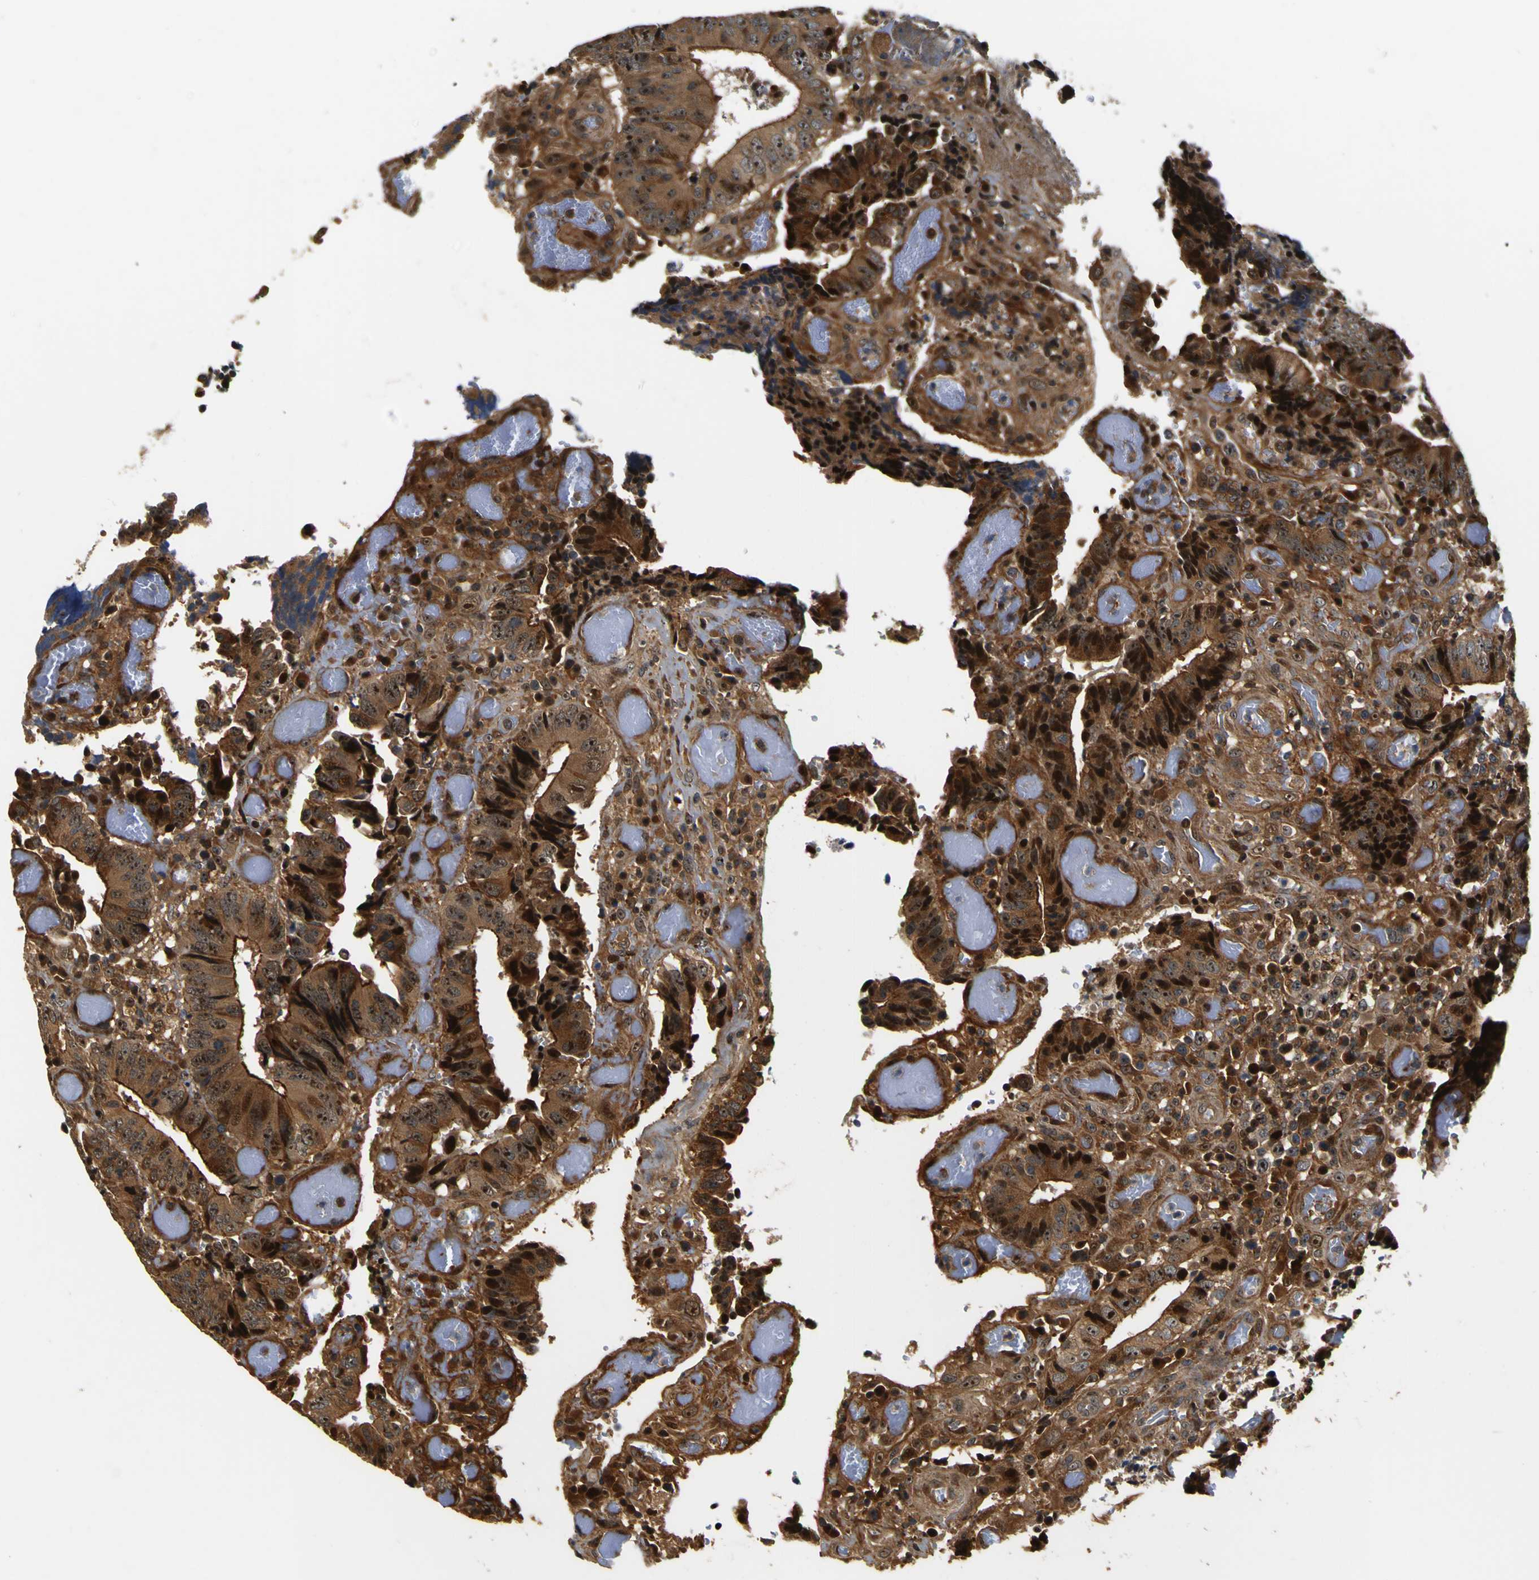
{"staining": {"intensity": "strong", "quantity": ">75%", "location": "cytoplasmic/membranous,nuclear"}, "tissue": "colorectal cancer", "cell_type": "Tumor cells", "image_type": "cancer", "snomed": [{"axis": "morphology", "description": "Adenocarcinoma, NOS"}, {"axis": "topography", "description": "Rectum"}], "caption": "A brown stain highlights strong cytoplasmic/membranous and nuclear staining of a protein in human colorectal cancer (adenocarcinoma) tumor cells. (Stains: DAB in brown, nuclei in blue, Microscopy: brightfield microscopy at high magnification).", "gene": "LRP4", "patient": {"sex": "male", "age": 72}}